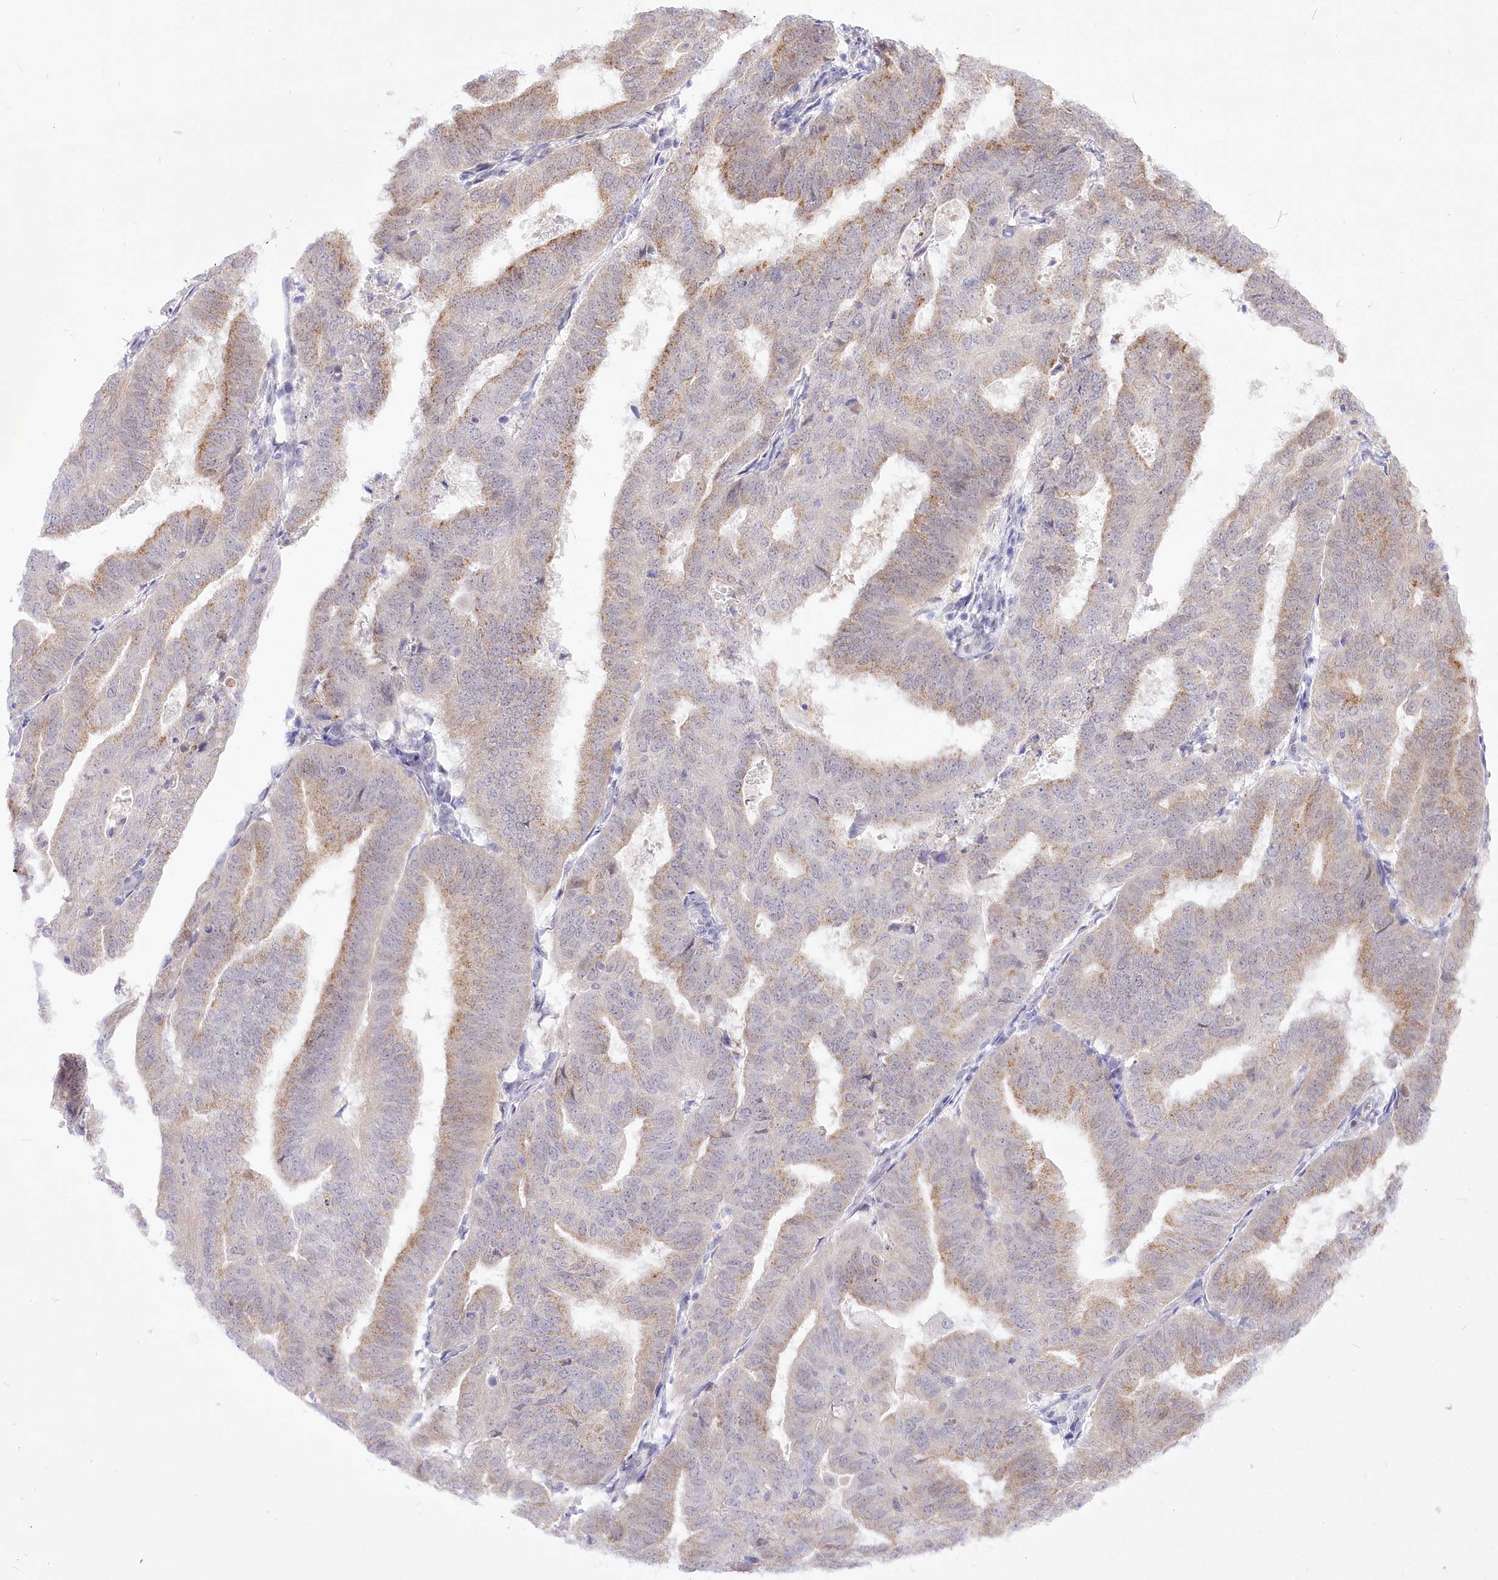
{"staining": {"intensity": "weak", "quantity": "25%-75%", "location": "cytoplasmic/membranous"}, "tissue": "endometrial cancer", "cell_type": "Tumor cells", "image_type": "cancer", "snomed": [{"axis": "morphology", "description": "Adenocarcinoma, NOS"}, {"axis": "topography", "description": "Uterus"}], "caption": "This photomicrograph exhibits immunohistochemistry (IHC) staining of human endometrial adenocarcinoma, with low weak cytoplasmic/membranous staining in approximately 25%-75% of tumor cells.", "gene": "BEND7", "patient": {"sex": "female", "age": 77}}